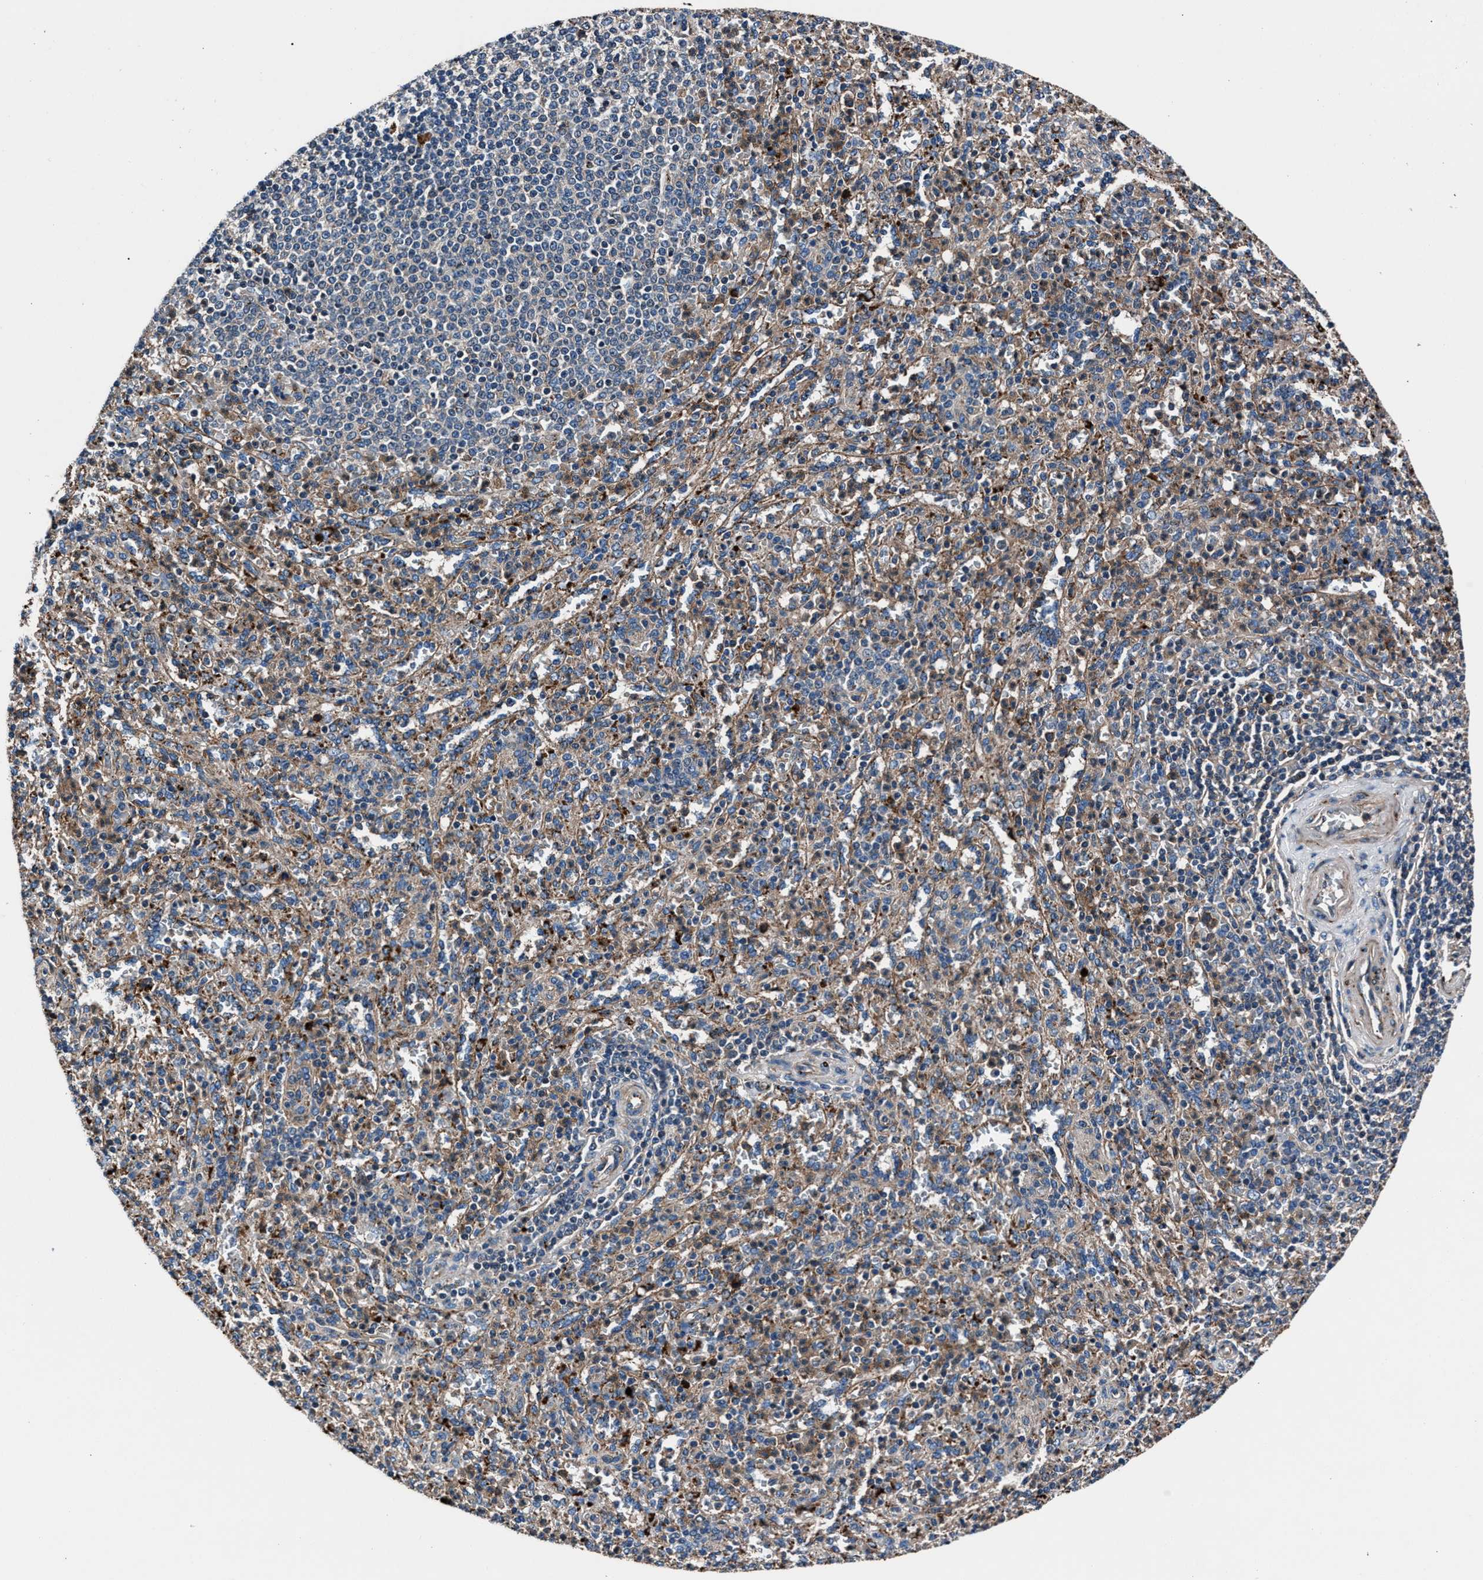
{"staining": {"intensity": "weak", "quantity": "25%-75%", "location": "cytoplasmic/membranous"}, "tissue": "spleen", "cell_type": "Cells in red pulp", "image_type": "normal", "snomed": [{"axis": "morphology", "description": "Normal tissue, NOS"}, {"axis": "topography", "description": "Spleen"}], "caption": "This histopathology image displays IHC staining of unremarkable human spleen, with low weak cytoplasmic/membranous staining in approximately 25%-75% of cells in red pulp.", "gene": "MFSD11", "patient": {"sex": "male", "age": 36}}